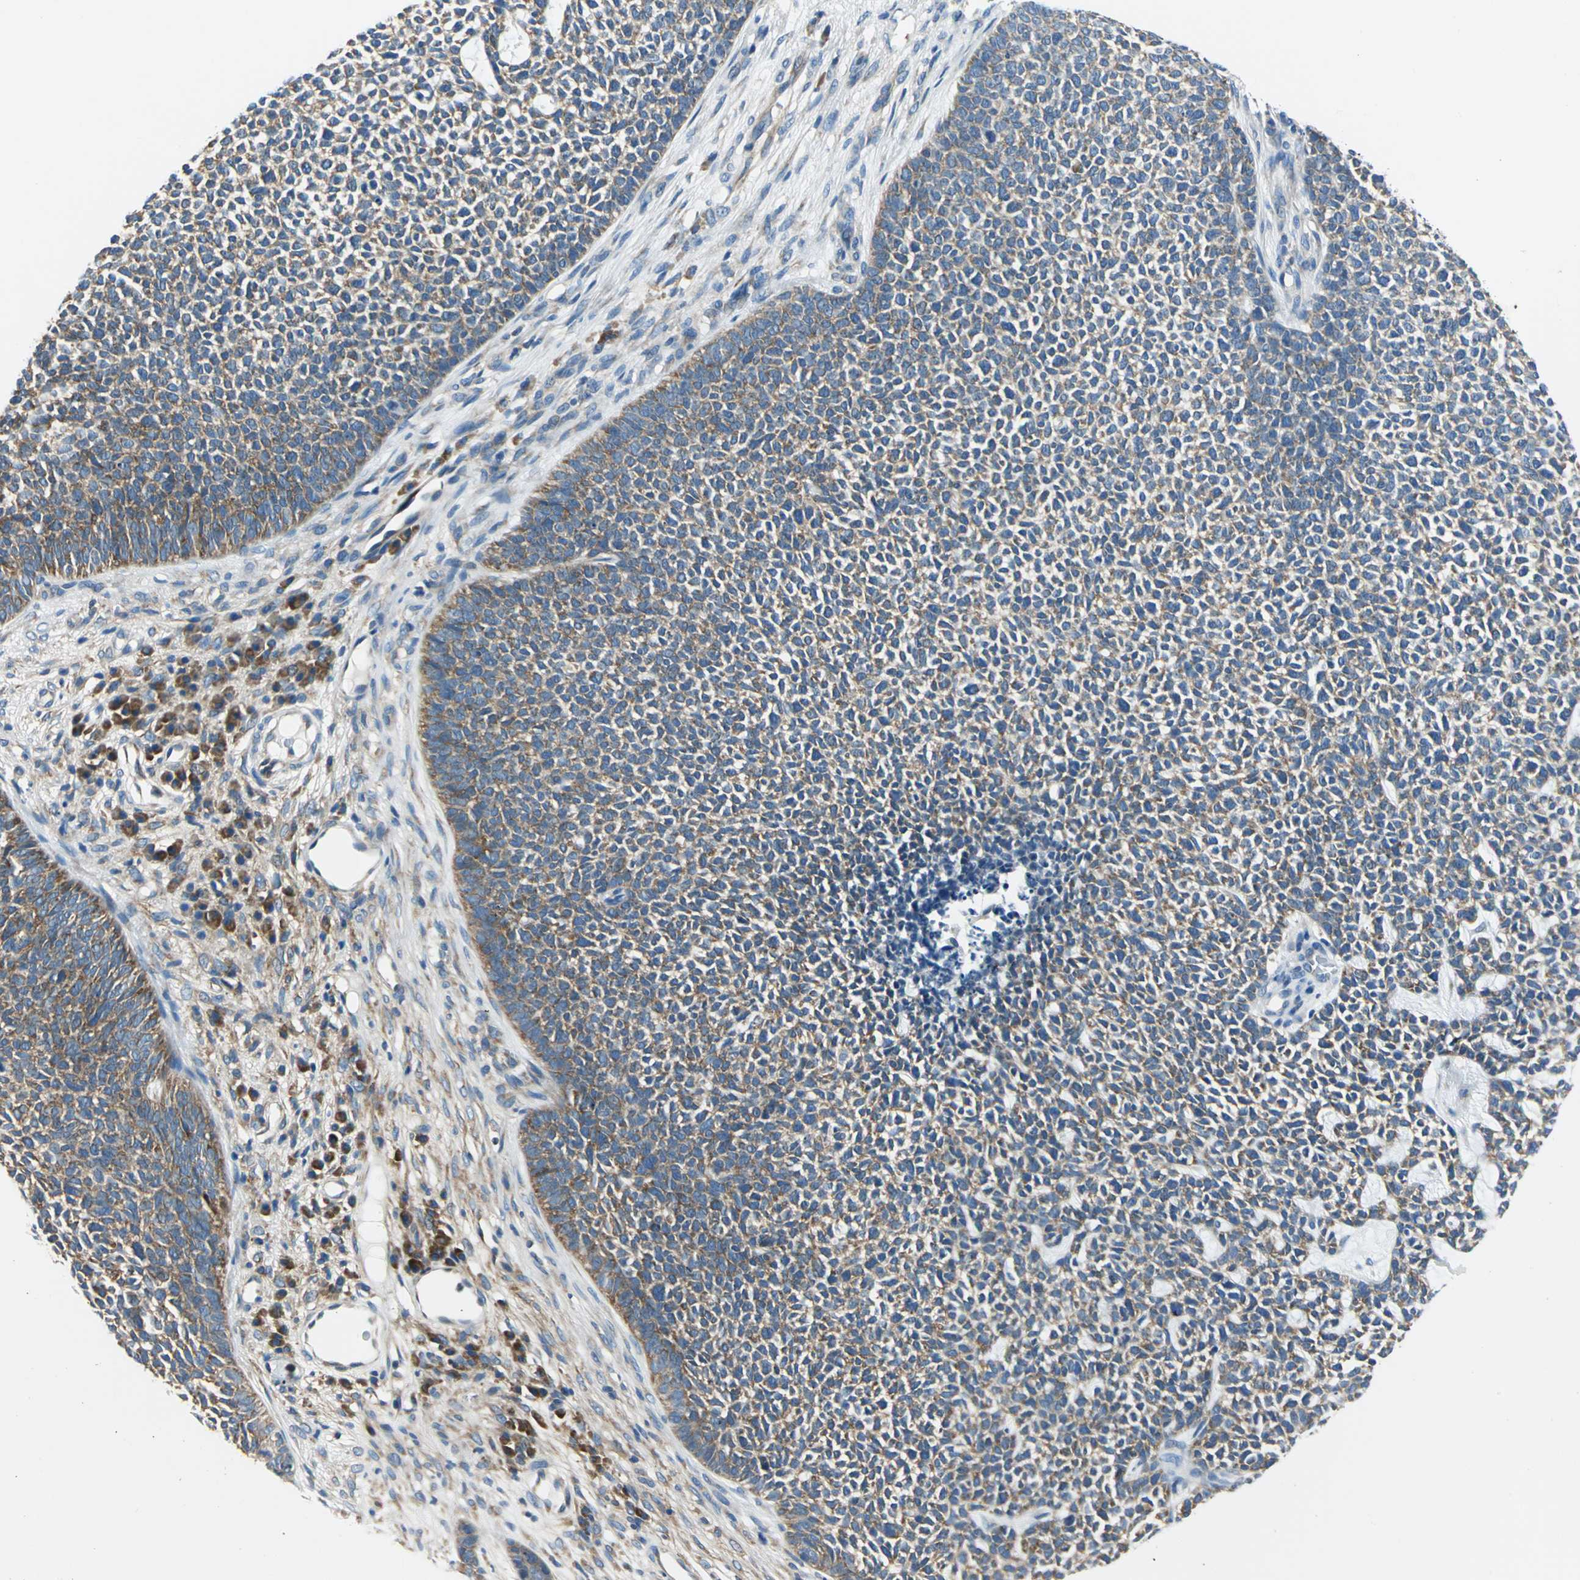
{"staining": {"intensity": "moderate", "quantity": ">75%", "location": "cytoplasmic/membranous"}, "tissue": "skin cancer", "cell_type": "Tumor cells", "image_type": "cancer", "snomed": [{"axis": "morphology", "description": "Basal cell carcinoma"}, {"axis": "topography", "description": "Skin"}], "caption": "An IHC histopathology image of neoplastic tissue is shown. Protein staining in brown shows moderate cytoplasmic/membranous positivity in skin cancer within tumor cells.", "gene": "TRIM25", "patient": {"sex": "female", "age": 84}}